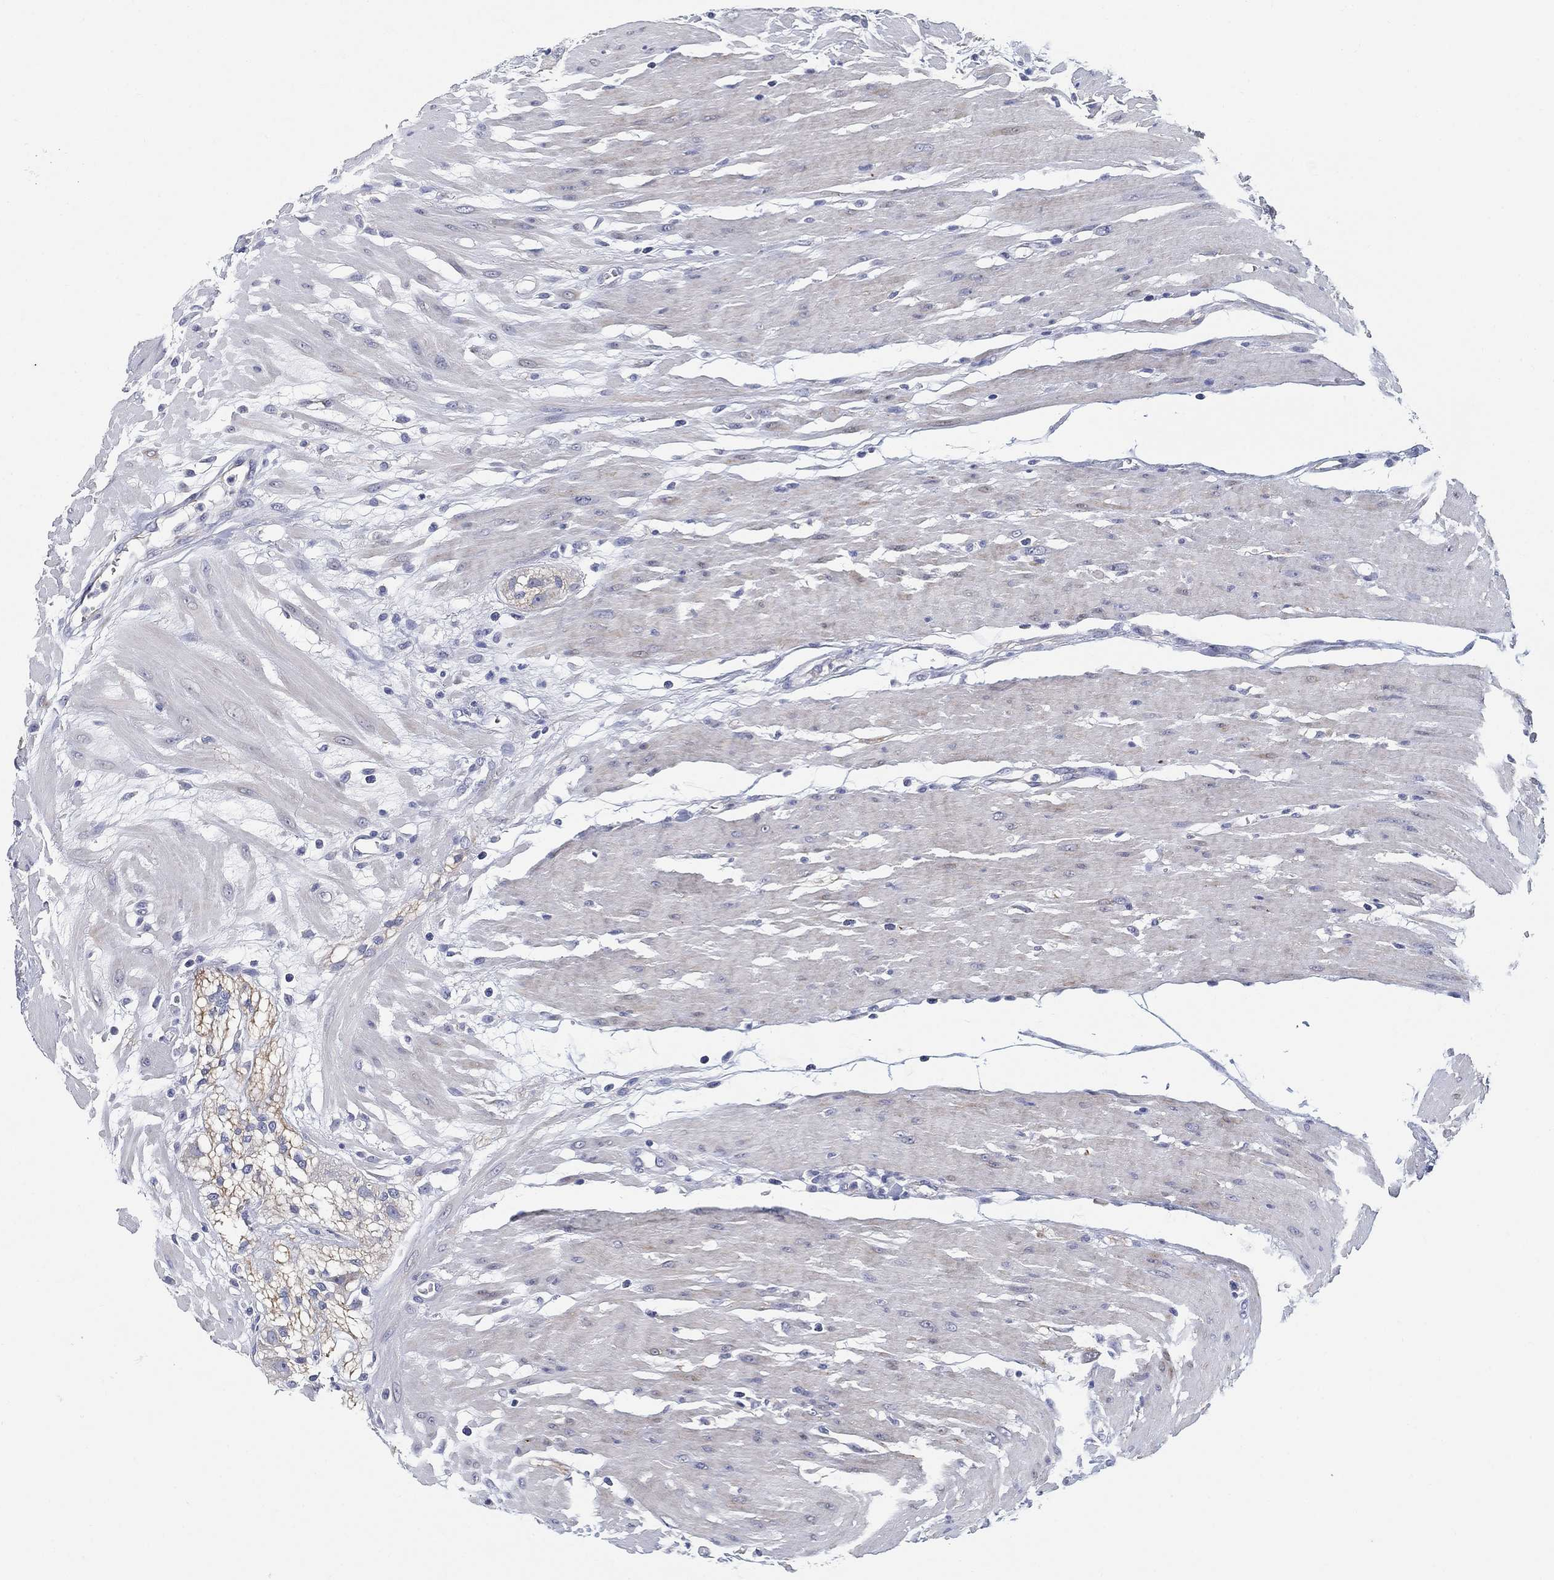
{"staining": {"intensity": "negative", "quantity": "none", "location": "none"}, "tissue": "colon", "cell_type": "Endothelial cells", "image_type": "normal", "snomed": [{"axis": "morphology", "description": "Normal tissue, NOS"}, {"axis": "morphology", "description": "Adenocarcinoma, NOS"}, {"axis": "topography", "description": "Colon"}], "caption": "DAB immunohistochemical staining of benign human colon shows no significant positivity in endothelial cells. (Stains: DAB immunohistochemistry with hematoxylin counter stain, Microscopy: brightfield microscopy at high magnification).", "gene": "CLUL1", "patient": {"sex": "male", "age": 65}}